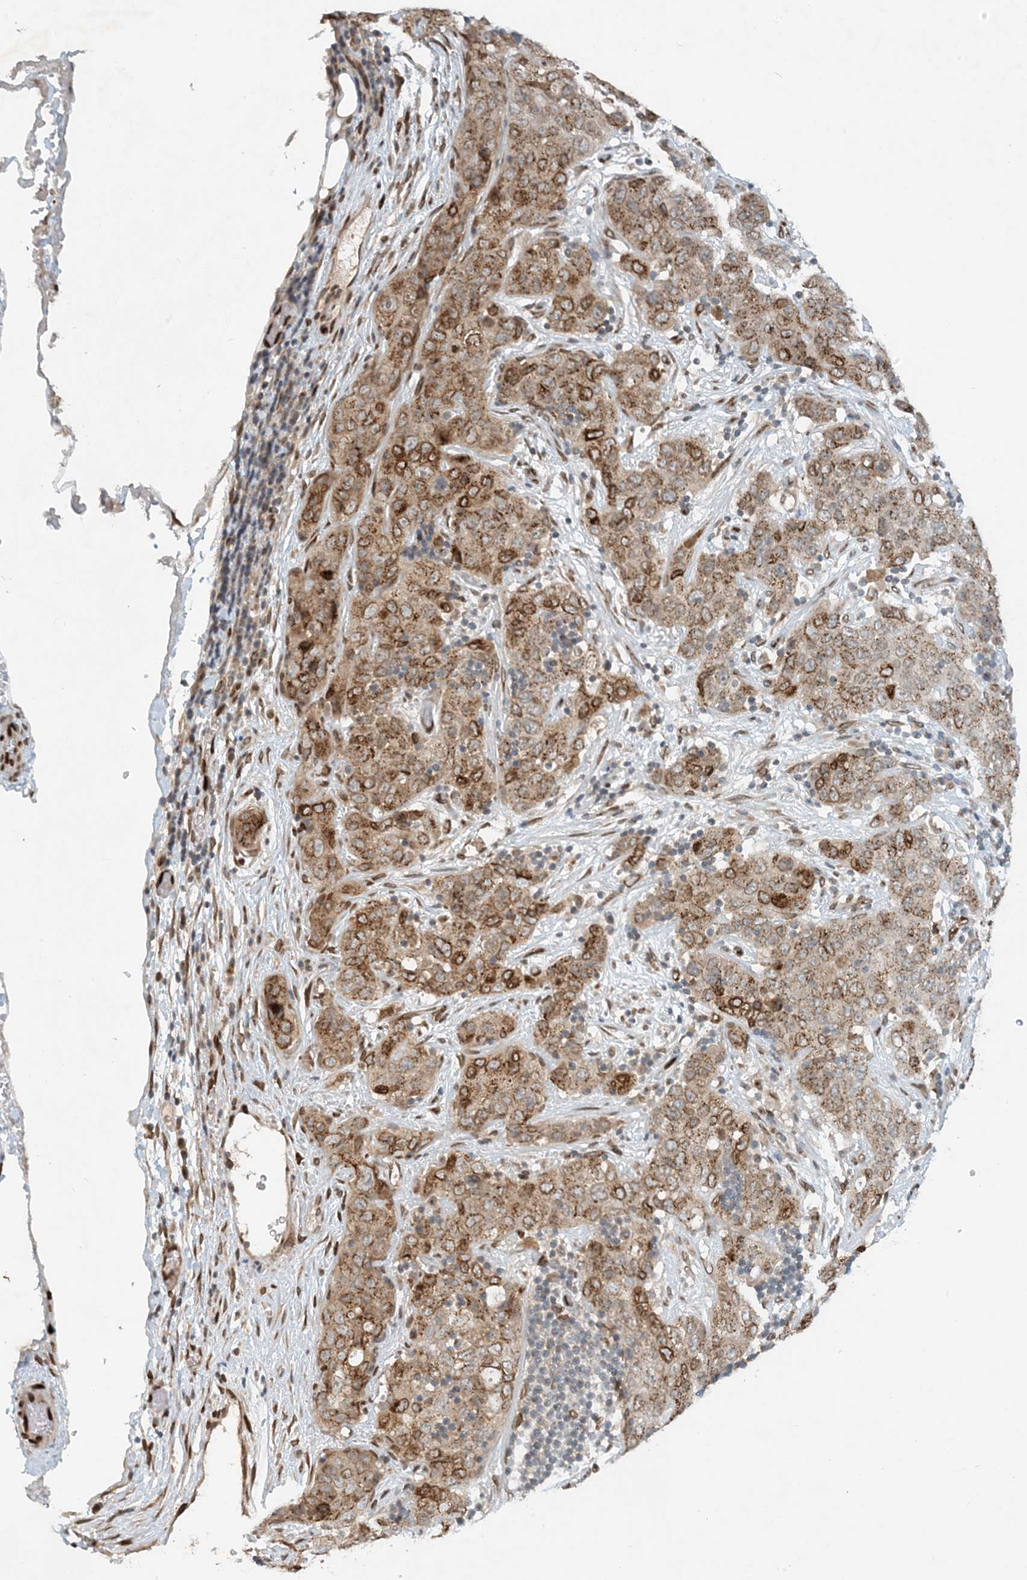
{"staining": {"intensity": "moderate", "quantity": ">75%", "location": "cytoplasmic/membranous"}, "tissue": "stomach cancer", "cell_type": "Tumor cells", "image_type": "cancer", "snomed": [{"axis": "morphology", "description": "Normal tissue, NOS"}, {"axis": "morphology", "description": "Adenocarcinoma, NOS"}, {"axis": "topography", "description": "Lymph node"}, {"axis": "topography", "description": "Stomach"}], "caption": "Brown immunohistochemical staining in human stomach adenocarcinoma exhibits moderate cytoplasmic/membranous expression in about >75% of tumor cells.", "gene": "SLC35A2", "patient": {"sex": "male", "age": 48}}